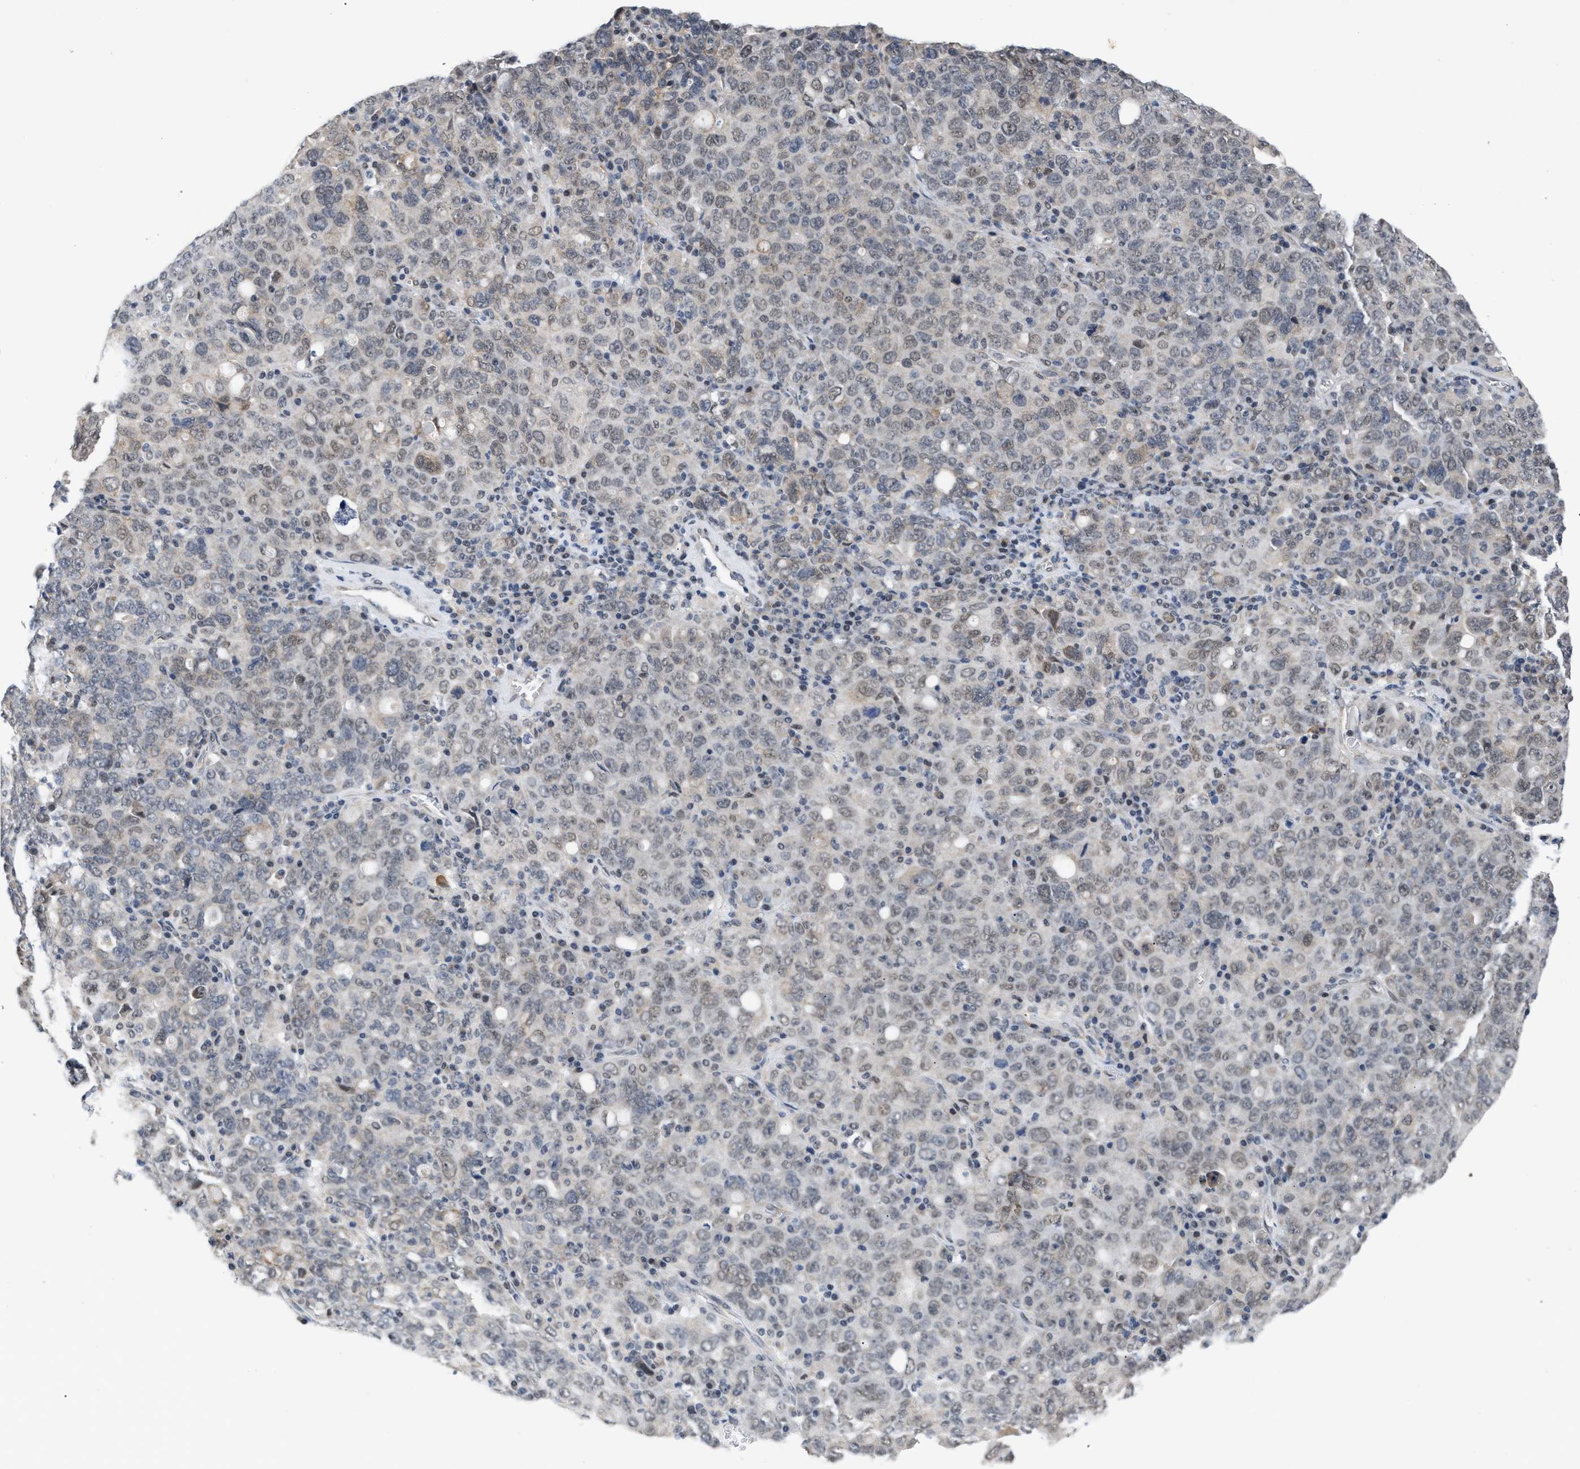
{"staining": {"intensity": "weak", "quantity": "<25%", "location": "cytoplasmic/membranous,nuclear"}, "tissue": "ovarian cancer", "cell_type": "Tumor cells", "image_type": "cancer", "snomed": [{"axis": "morphology", "description": "Carcinoma, endometroid"}, {"axis": "topography", "description": "Ovary"}], "caption": "Tumor cells show no significant positivity in ovarian cancer (endometroid carcinoma).", "gene": "TXNRD3", "patient": {"sex": "female", "age": 62}}